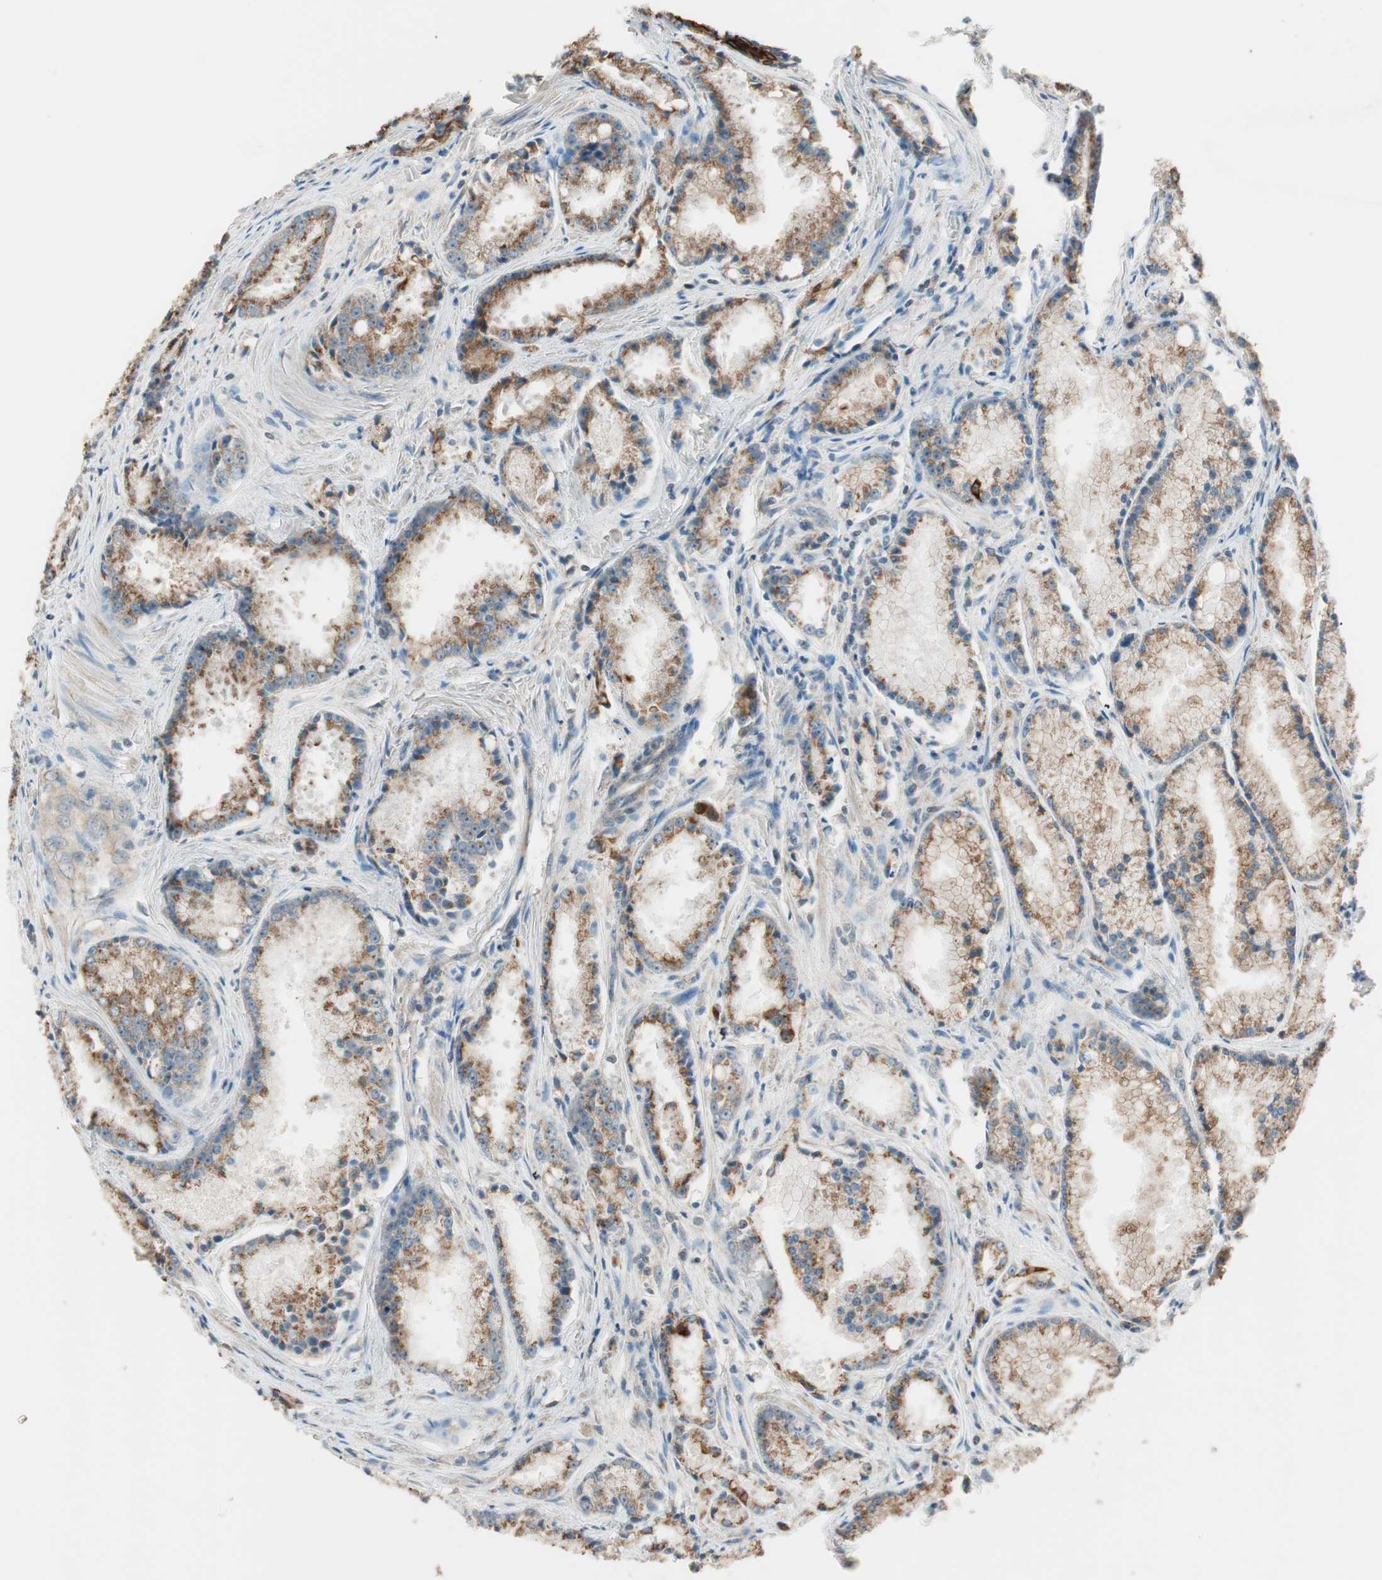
{"staining": {"intensity": "moderate", "quantity": ">75%", "location": "cytoplasmic/membranous"}, "tissue": "prostate cancer", "cell_type": "Tumor cells", "image_type": "cancer", "snomed": [{"axis": "morphology", "description": "Adenocarcinoma, Low grade"}, {"axis": "topography", "description": "Prostate"}], "caption": "Brown immunohistochemical staining in human prostate cancer (low-grade adenocarcinoma) reveals moderate cytoplasmic/membranous staining in approximately >75% of tumor cells.", "gene": "TRIM21", "patient": {"sex": "male", "age": 64}}